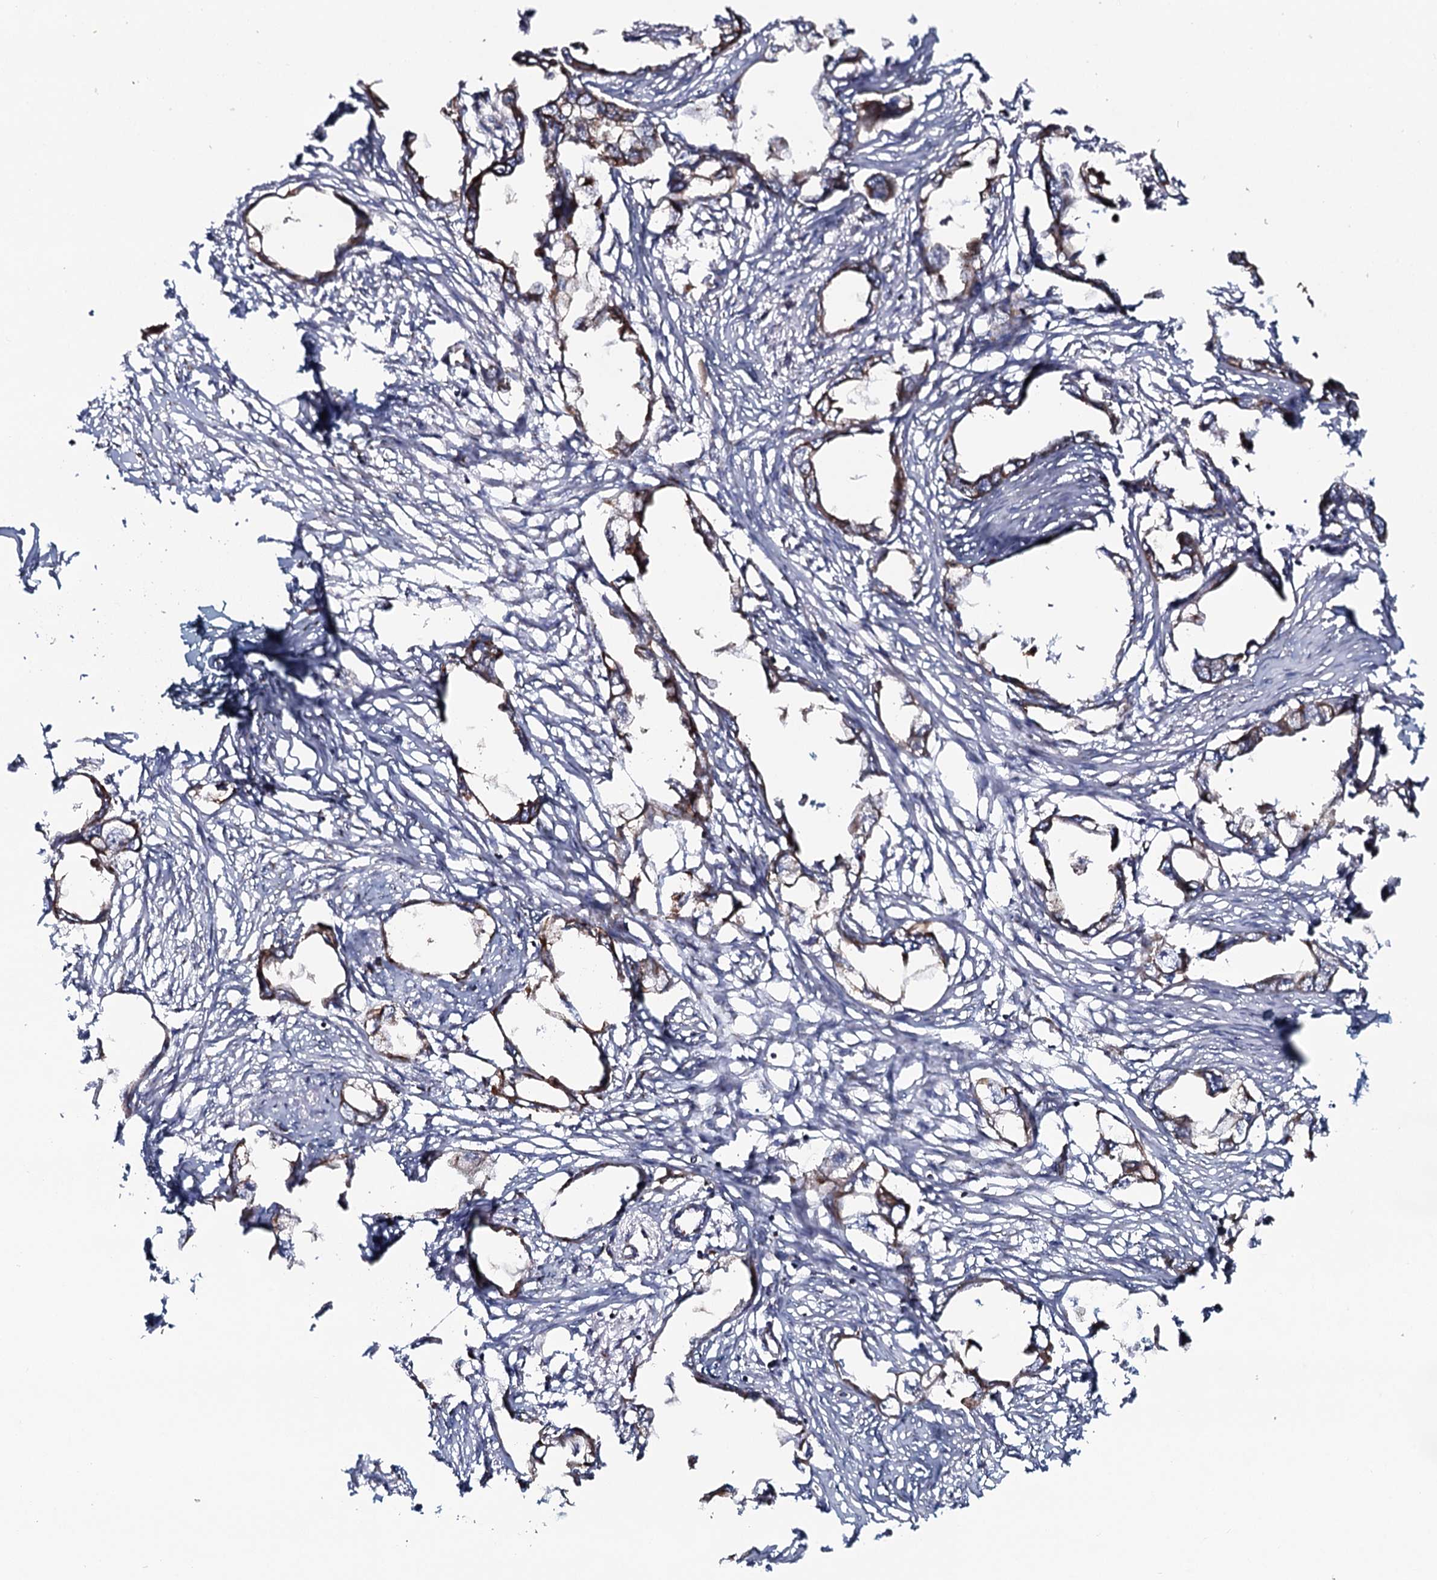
{"staining": {"intensity": "moderate", "quantity": ">75%", "location": "cytoplasmic/membranous"}, "tissue": "endometrial cancer", "cell_type": "Tumor cells", "image_type": "cancer", "snomed": [{"axis": "morphology", "description": "Adenocarcinoma, NOS"}, {"axis": "morphology", "description": "Adenocarcinoma, metastatic, NOS"}, {"axis": "topography", "description": "Adipose tissue"}, {"axis": "topography", "description": "Endometrium"}], "caption": "Approximately >75% of tumor cells in human metastatic adenocarcinoma (endometrial) show moderate cytoplasmic/membranous protein staining as visualized by brown immunohistochemical staining.", "gene": "EVC2", "patient": {"sex": "female", "age": 67}}